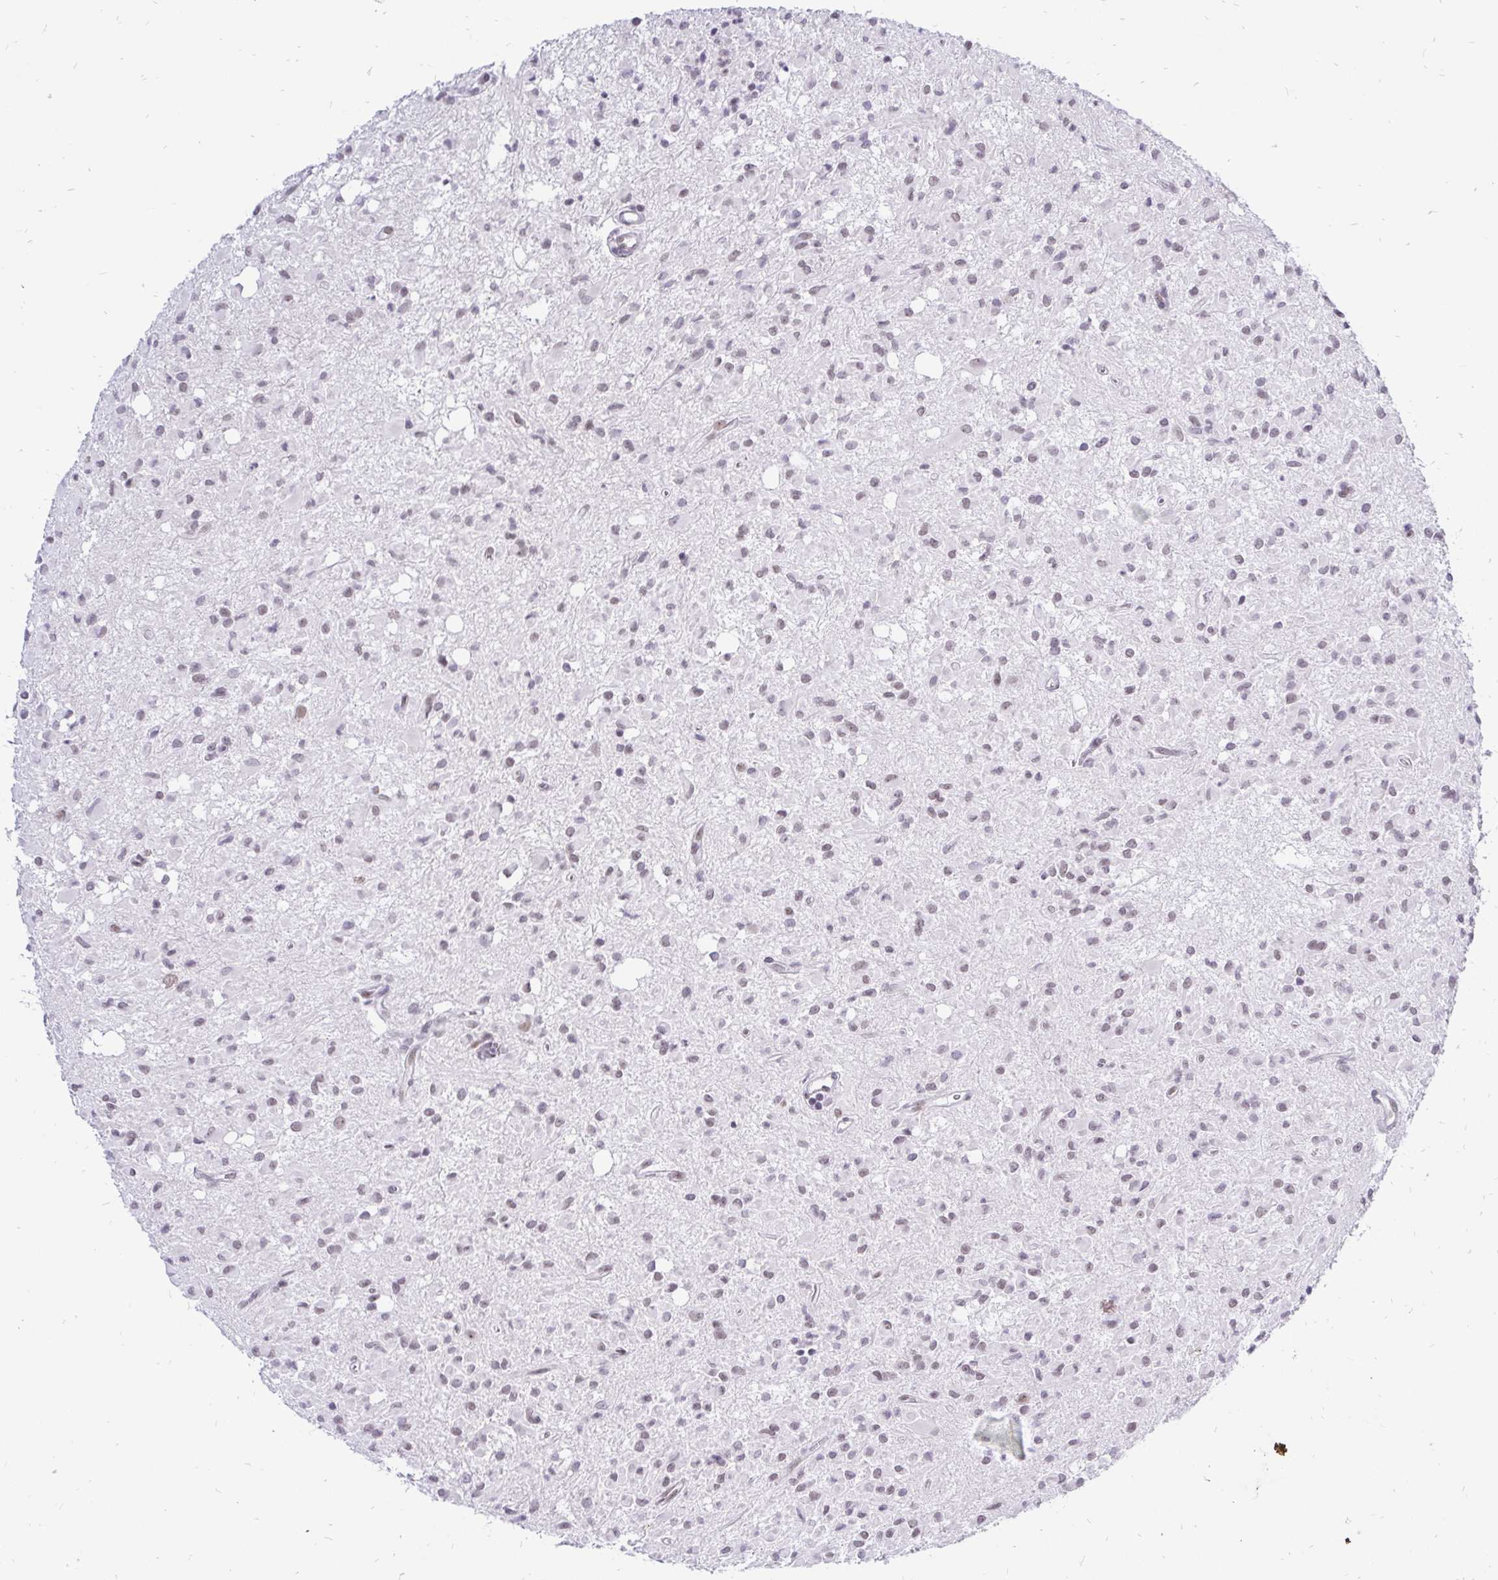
{"staining": {"intensity": "weak", "quantity": ">75%", "location": "nuclear"}, "tissue": "glioma", "cell_type": "Tumor cells", "image_type": "cancer", "snomed": [{"axis": "morphology", "description": "Glioma, malignant, Low grade"}, {"axis": "topography", "description": "Brain"}], "caption": "Immunohistochemistry (IHC) micrograph of low-grade glioma (malignant) stained for a protein (brown), which demonstrates low levels of weak nuclear expression in approximately >75% of tumor cells.", "gene": "ZNF860", "patient": {"sex": "female", "age": 33}}